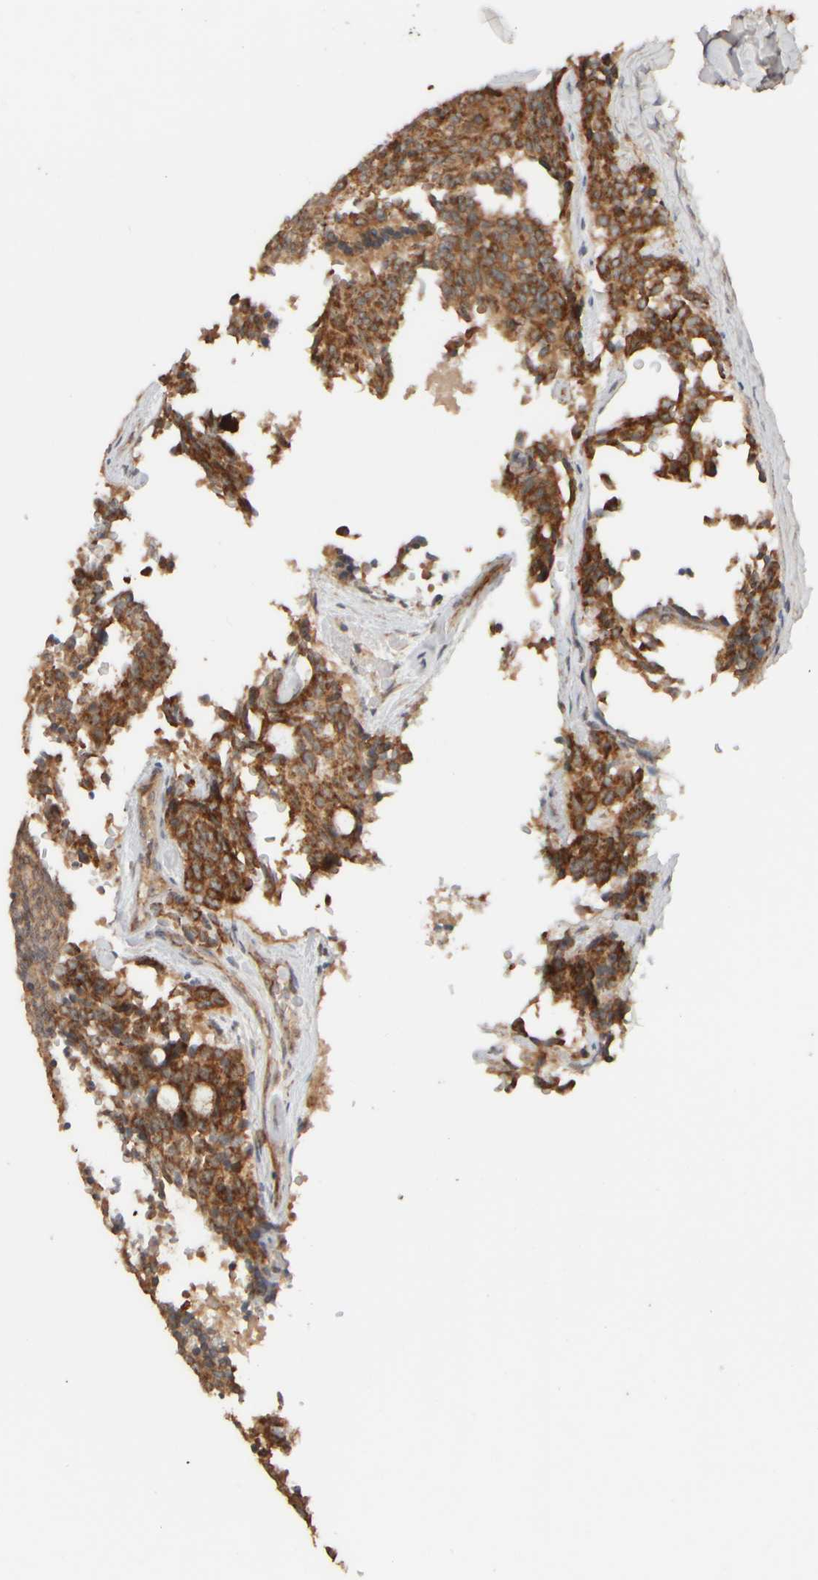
{"staining": {"intensity": "strong", "quantity": ">75%", "location": "cytoplasmic/membranous"}, "tissue": "carcinoid", "cell_type": "Tumor cells", "image_type": "cancer", "snomed": [{"axis": "morphology", "description": "Carcinoid, malignant, NOS"}, {"axis": "topography", "description": "Pancreas"}], "caption": "Carcinoid (malignant) stained for a protein (brown) exhibits strong cytoplasmic/membranous positive expression in approximately >75% of tumor cells.", "gene": "EIF2B3", "patient": {"sex": "female", "age": 54}}